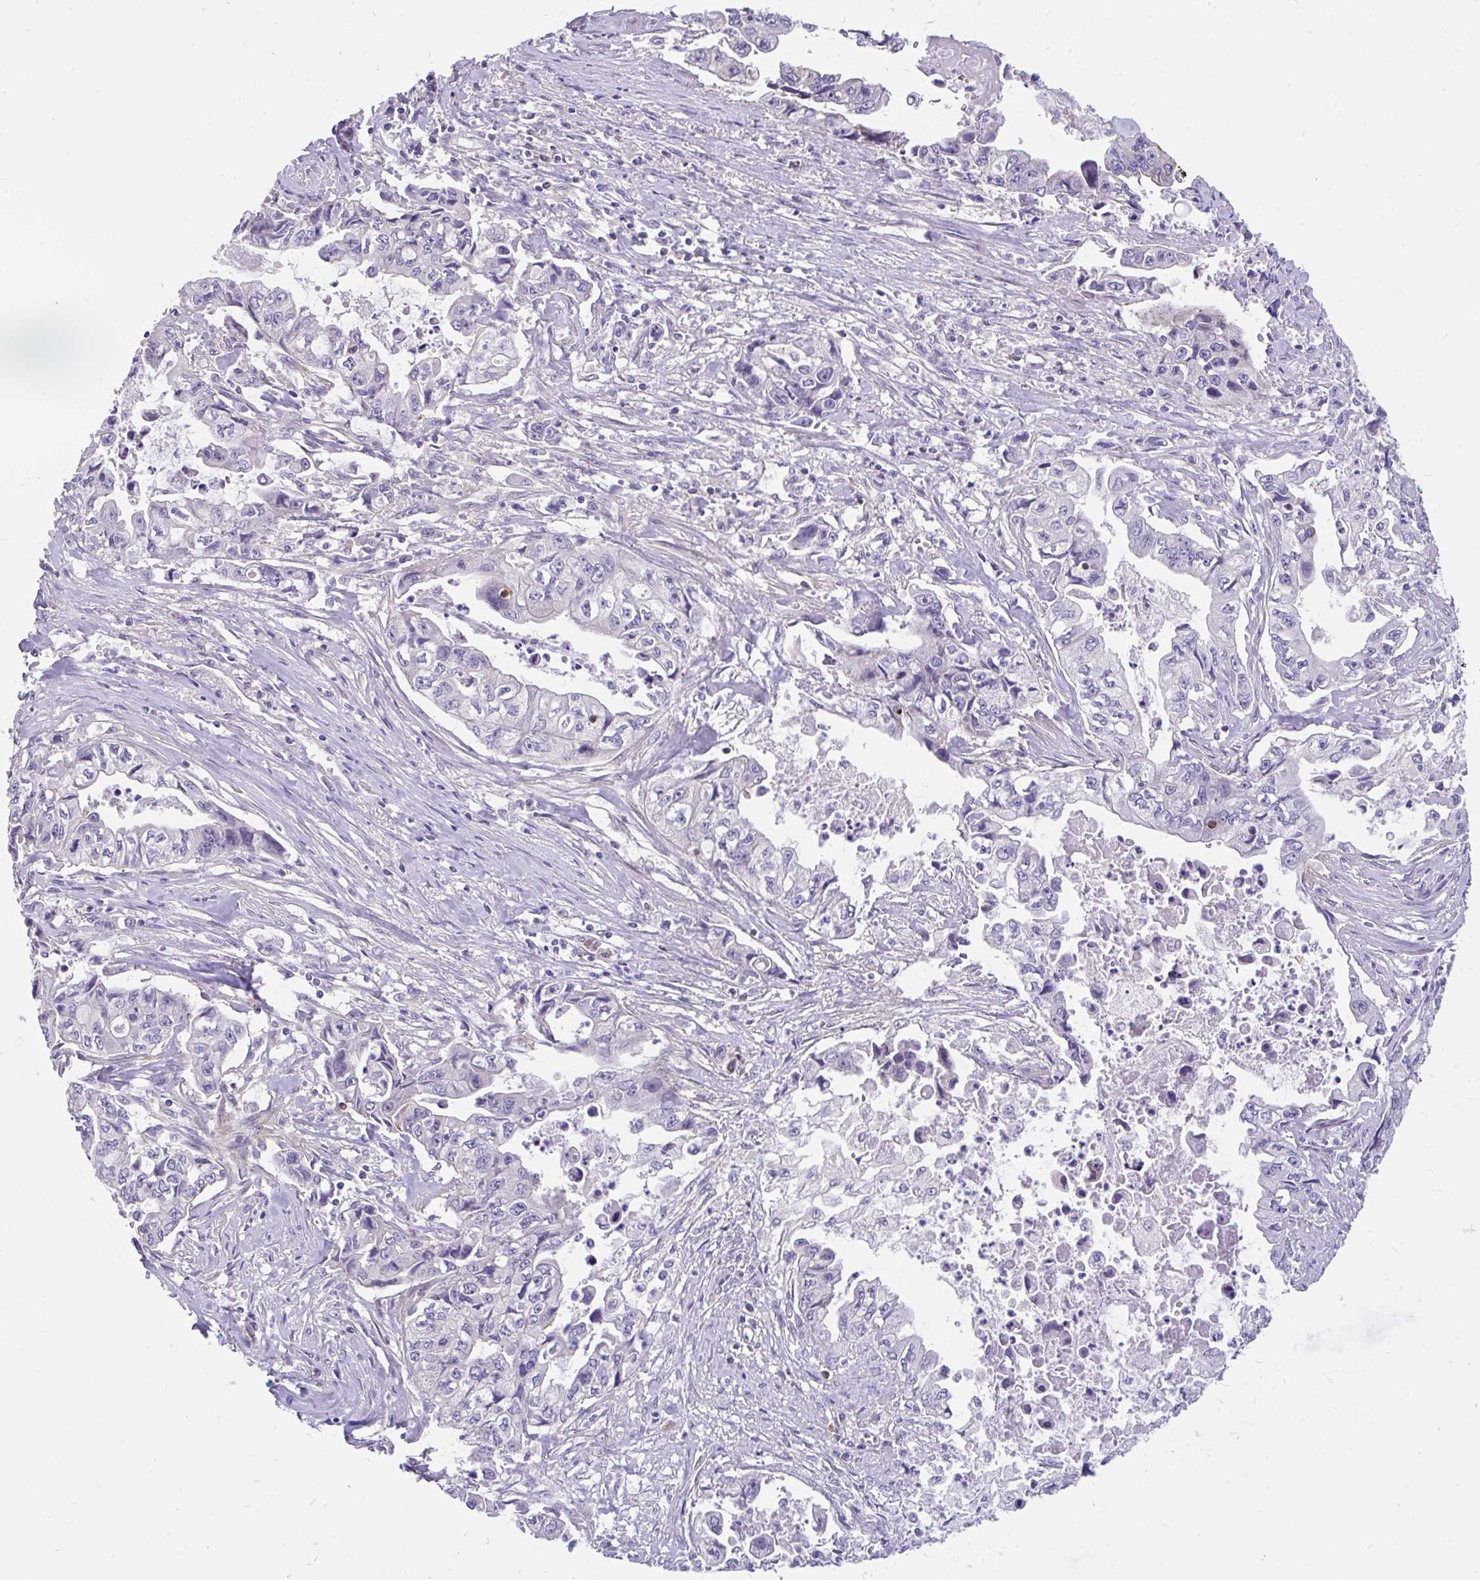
{"staining": {"intensity": "negative", "quantity": "none", "location": "none"}, "tissue": "pancreatic cancer", "cell_type": "Tumor cells", "image_type": "cancer", "snomed": [{"axis": "morphology", "description": "Adenocarcinoma, NOS"}, {"axis": "topography", "description": "Pancreas"}], "caption": "A histopathology image of adenocarcinoma (pancreatic) stained for a protein displays no brown staining in tumor cells.", "gene": "LRRC26", "patient": {"sex": "male", "age": 66}}